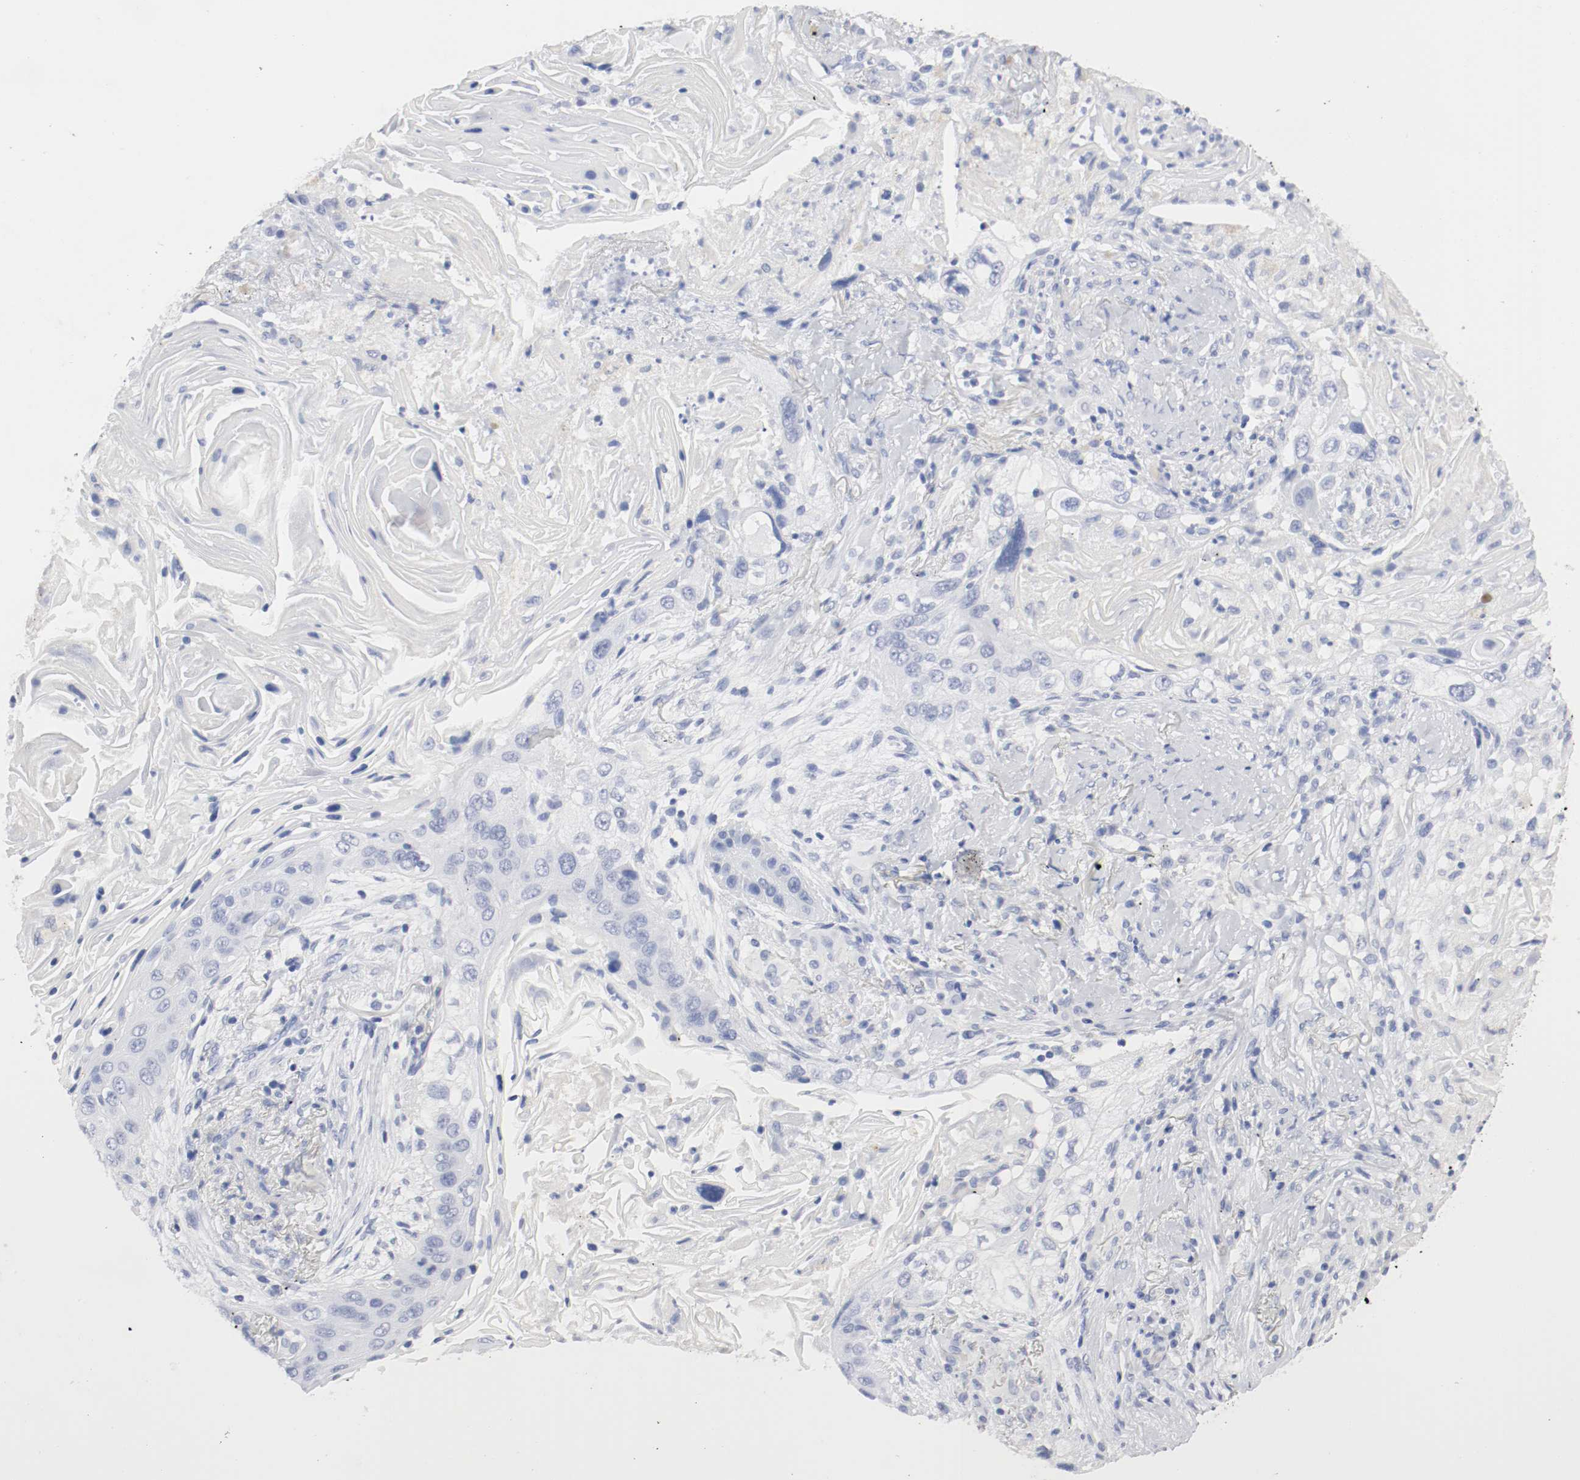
{"staining": {"intensity": "negative", "quantity": "none", "location": "none"}, "tissue": "lung cancer", "cell_type": "Tumor cells", "image_type": "cancer", "snomed": [{"axis": "morphology", "description": "Squamous cell carcinoma, NOS"}, {"axis": "topography", "description": "Lung"}], "caption": "Protein analysis of lung cancer (squamous cell carcinoma) reveals no significant staining in tumor cells.", "gene": "GAD1", "patient": {"sex": "female", "age": 67}}